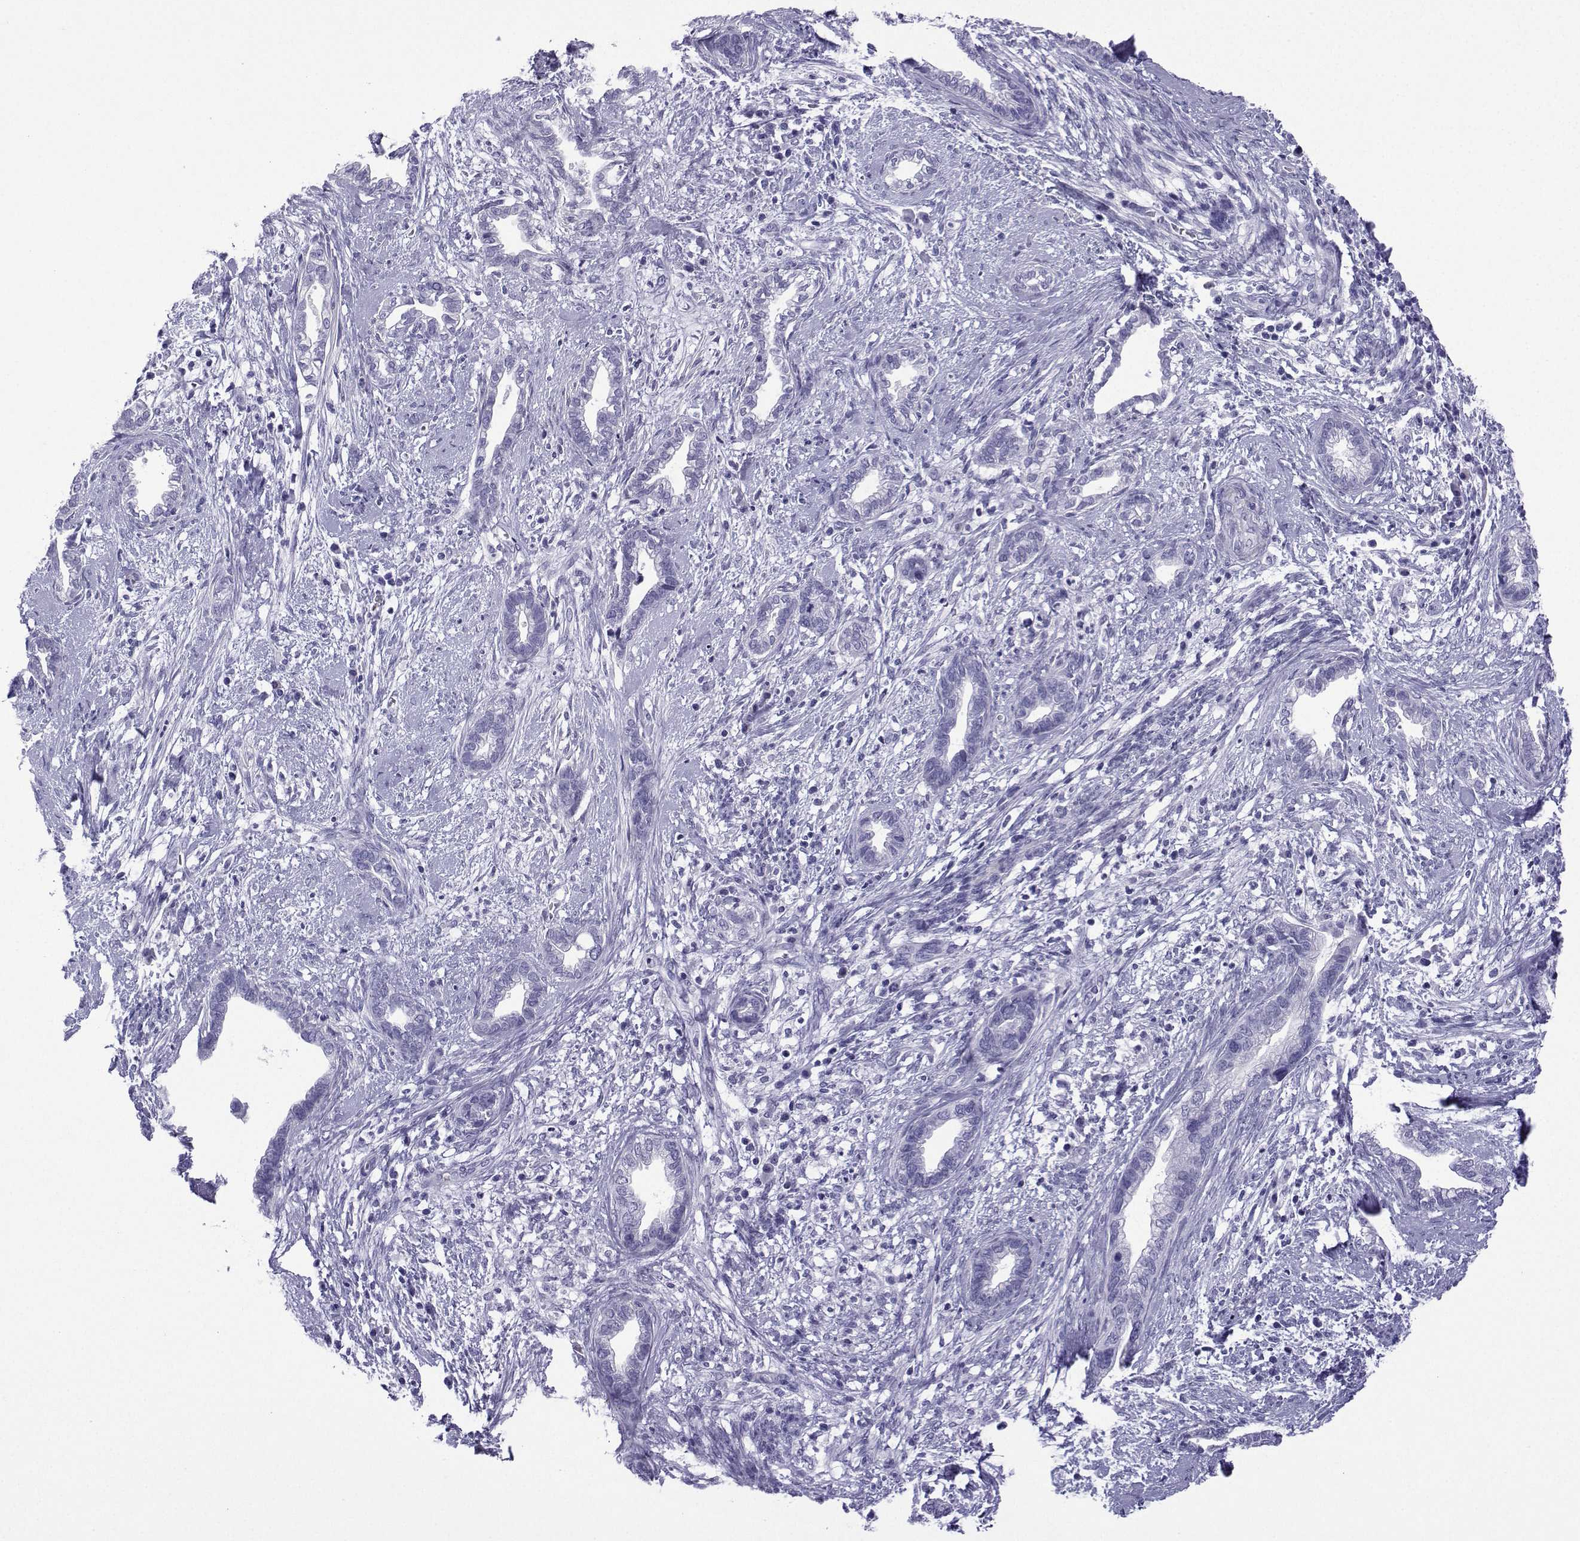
{"staining": {"intensity": "negative", "quantity": "none", "location": "none"}, "tissue": "cervical cancer", "cell_type": "Tumor cells", "image_type": "cancer", "snomed": [{"axis": "morphology", "description": "Adenocarcinoma, NOS"}, {"axis": "topography", "description": "Cervix"}], "caption": "Immunohistochemistry photomicrograph of neoplastic tissue: cervical adenocarcinoma stained with DAB (3,3'-diaminobenzidine) demonstrates no significant protein expression in tumor cells. The staining was performed using DAB (3,3'-diaminobenzidine) to visualize the protein expression in brown, while the nuclei were stained in blue with hematoxylin (Magnification: 20x).", "gene": "TRIM46", "patient": {"sex": "female", "age": 62}}